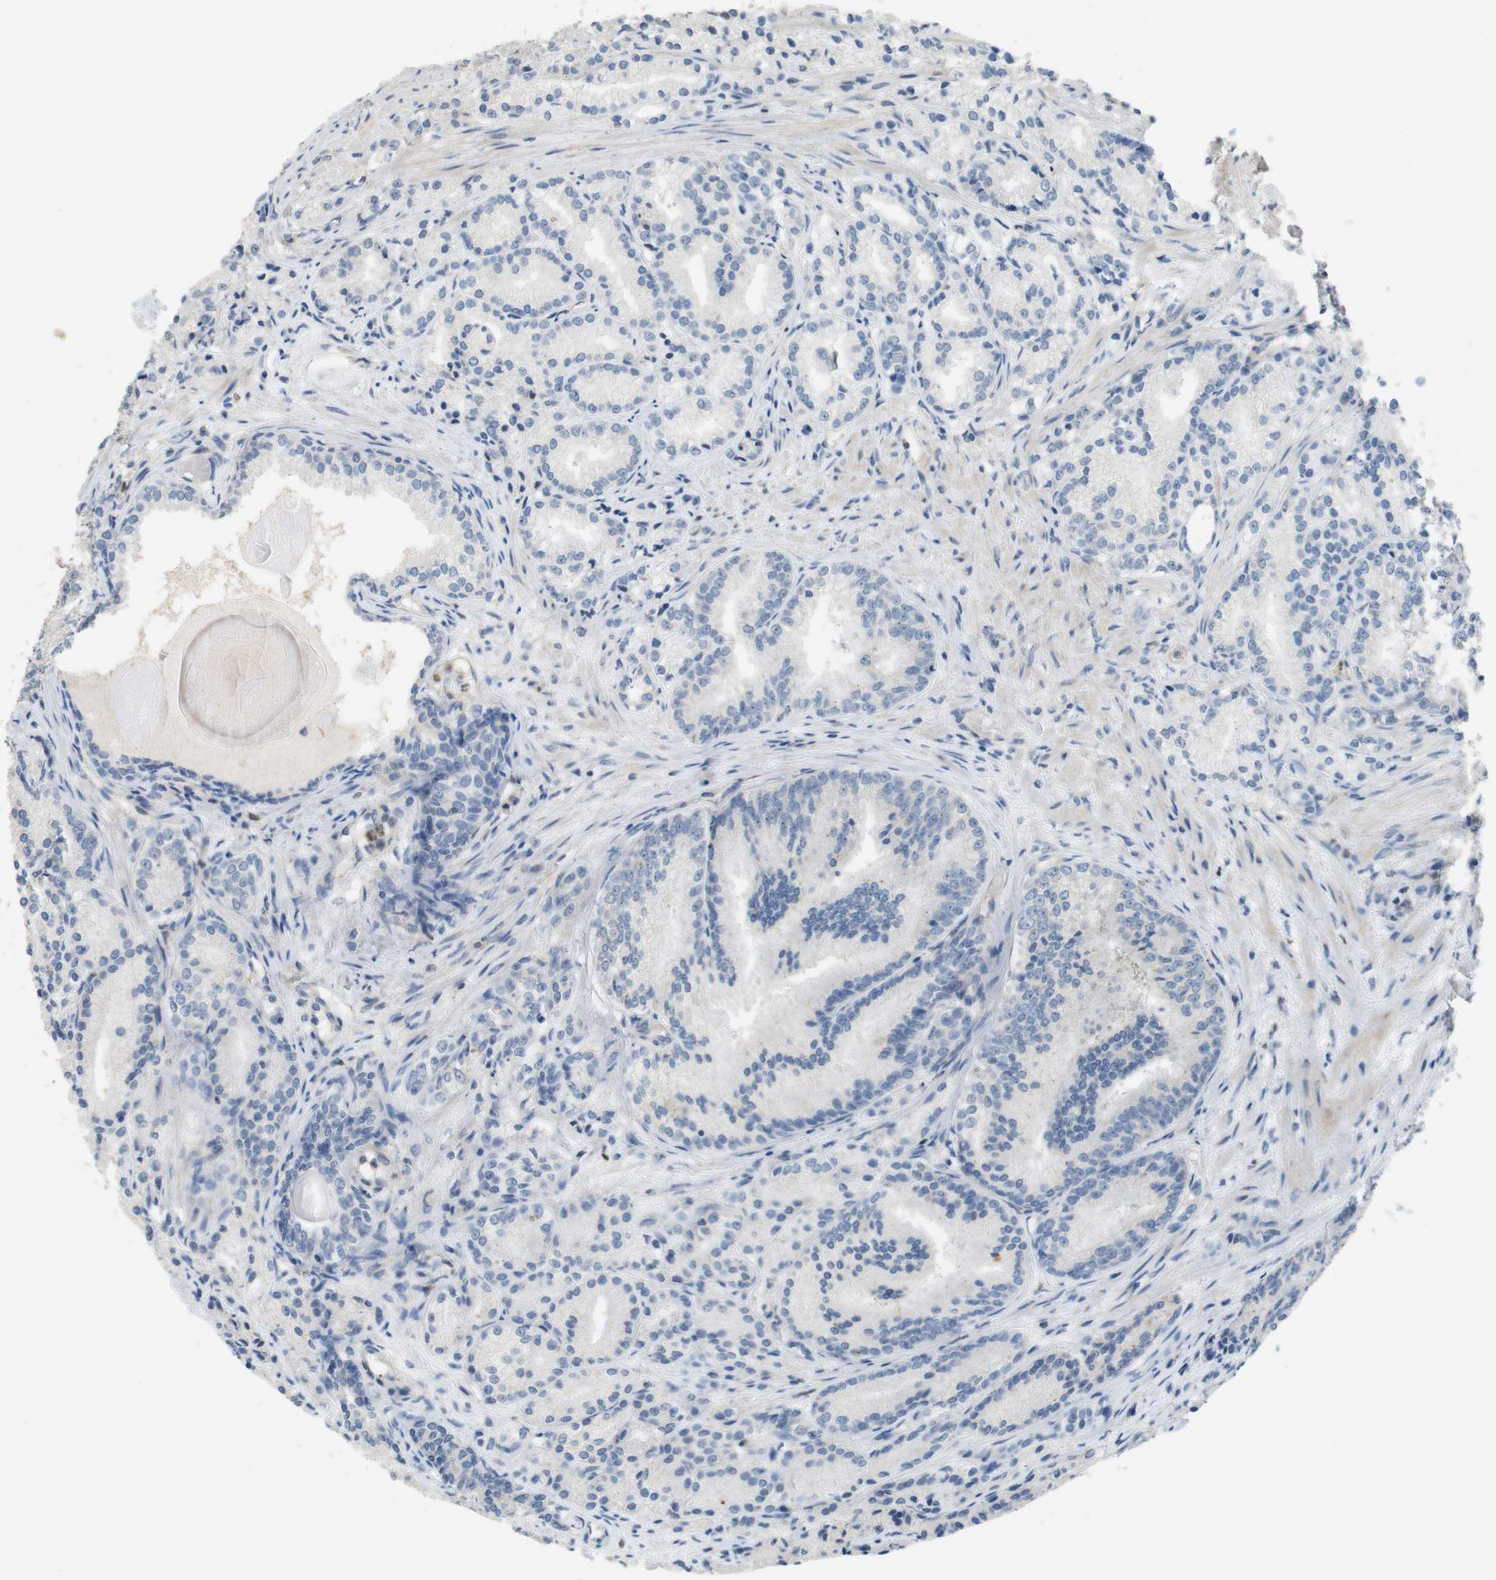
{"staining": {"intensity": "negative", "quantity": "none", "location": "none"}, "tissue": "prostate cancer", "cell_type": "Tumor cells", "image_type": "cancer", "snomed": [{"axis": "morphology", "description": "Adenocarcinoma, Low grade"}, {"axis": "topography", "description": "Prostate"}], "caption": "Micrograph shows no protein staining in tumor cells of low-grade adenocarcinoma (prostate) tissue. The staining is performed using DAB (3,3'-diaminobenzidine) brown chromogen with nuclei counter-stained in using hematoxylin.", "gene": "PCDH10", "patient": {"sex": "male", "age": 72}}